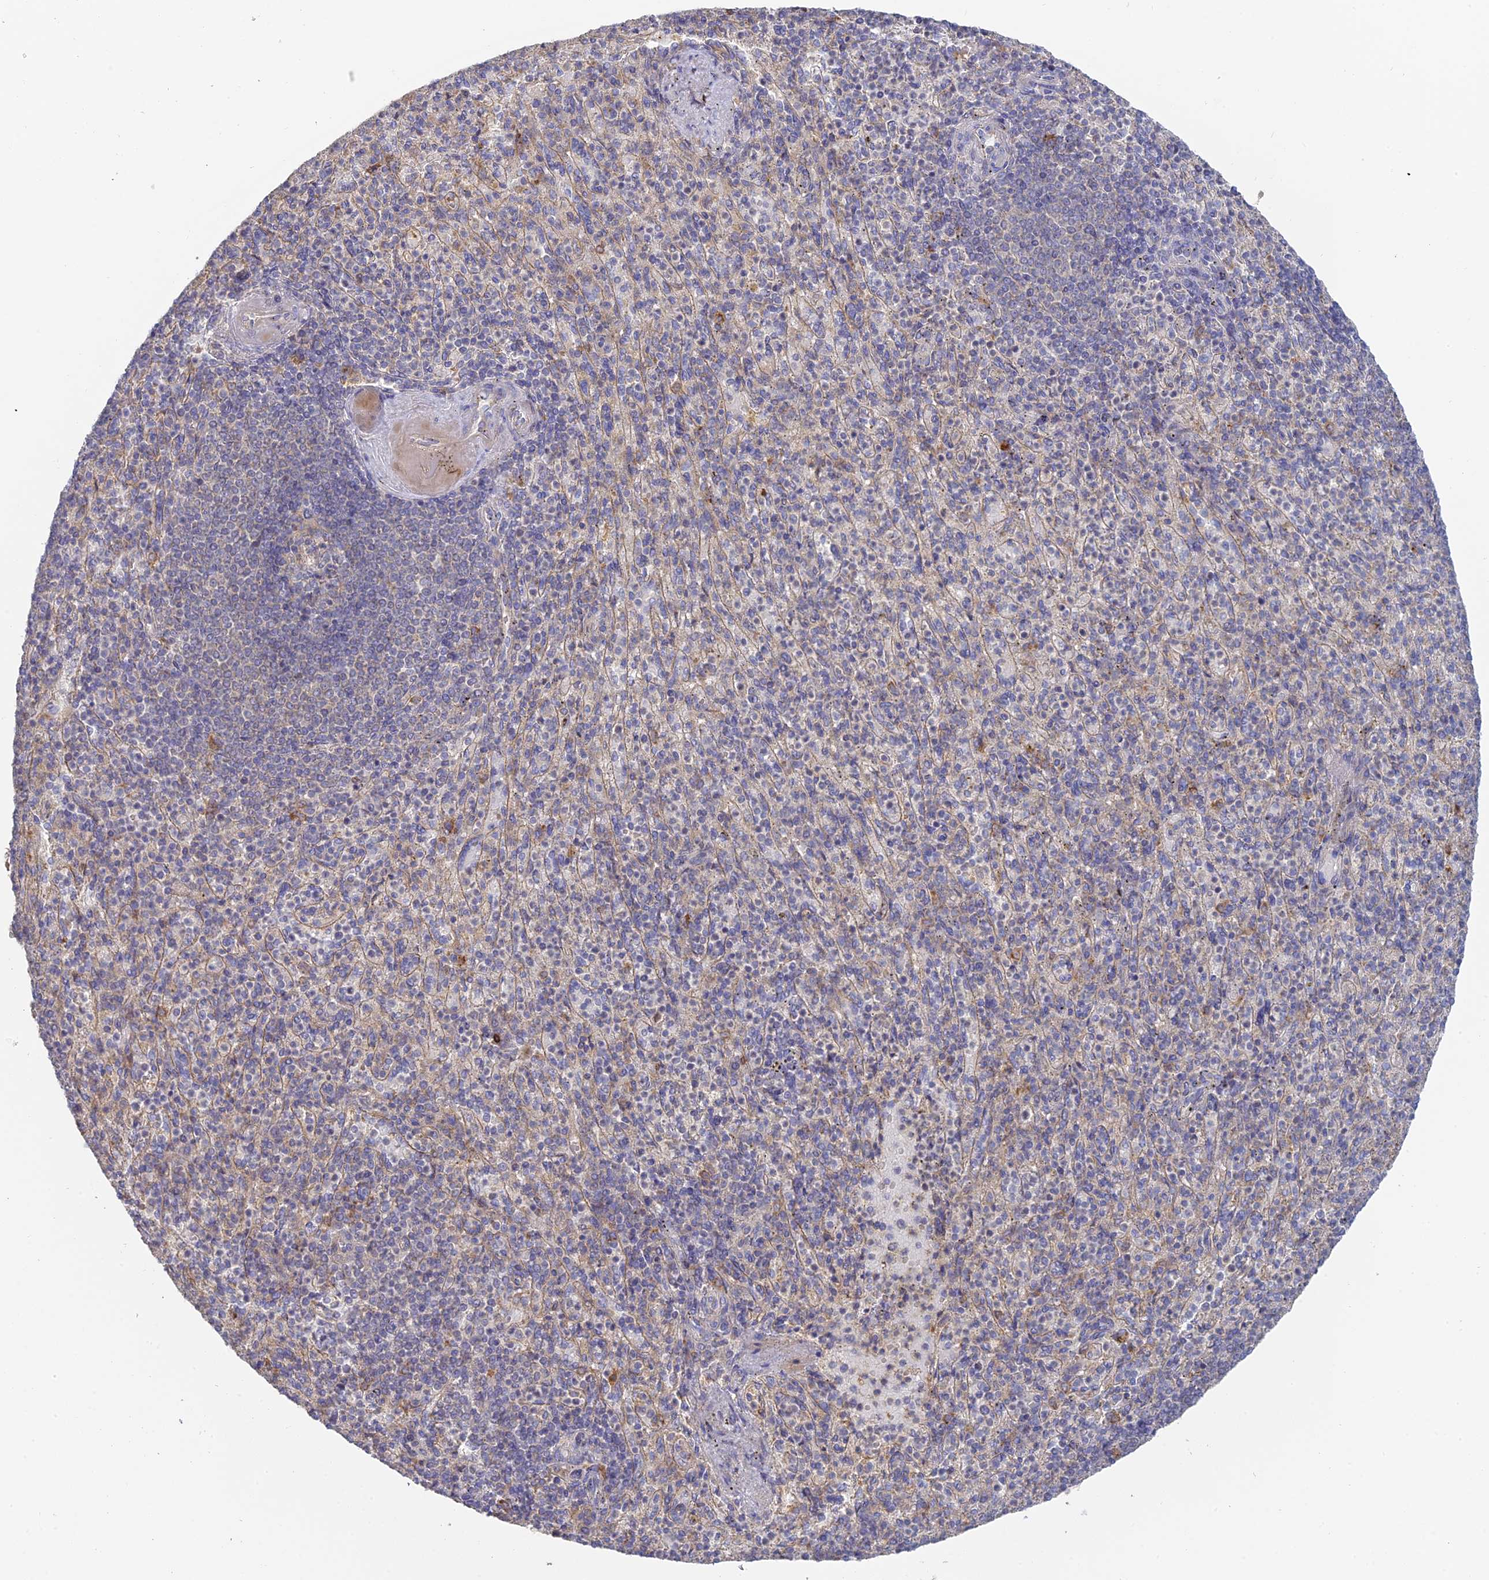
{"staining": {"intensity": "moderate", "quantity": "<25%", "location": "cytoplasmic/membranous"}, "tissue": "spleen", "cell_type": "Cells in red pulp", "image_type": "normal", "snomed": [{"axis": "morphology", "description": "Normal tissue, NOS"}, {"axis": "topography", "description": "Spleen"}], "caption": "Protein expression analysis of unremarkable spleen shows moderate cytoplasmic/membranous expression in approximately <25% of cells in red pulp. The staining was performed using DAB (3,3'-diaminobenzidine), with brown indicating positive protein expression. Nuclei are stained blue with hematoxylin.", "gene": "SFT2D2", "patient": {"sex": "female", "age": 74}}